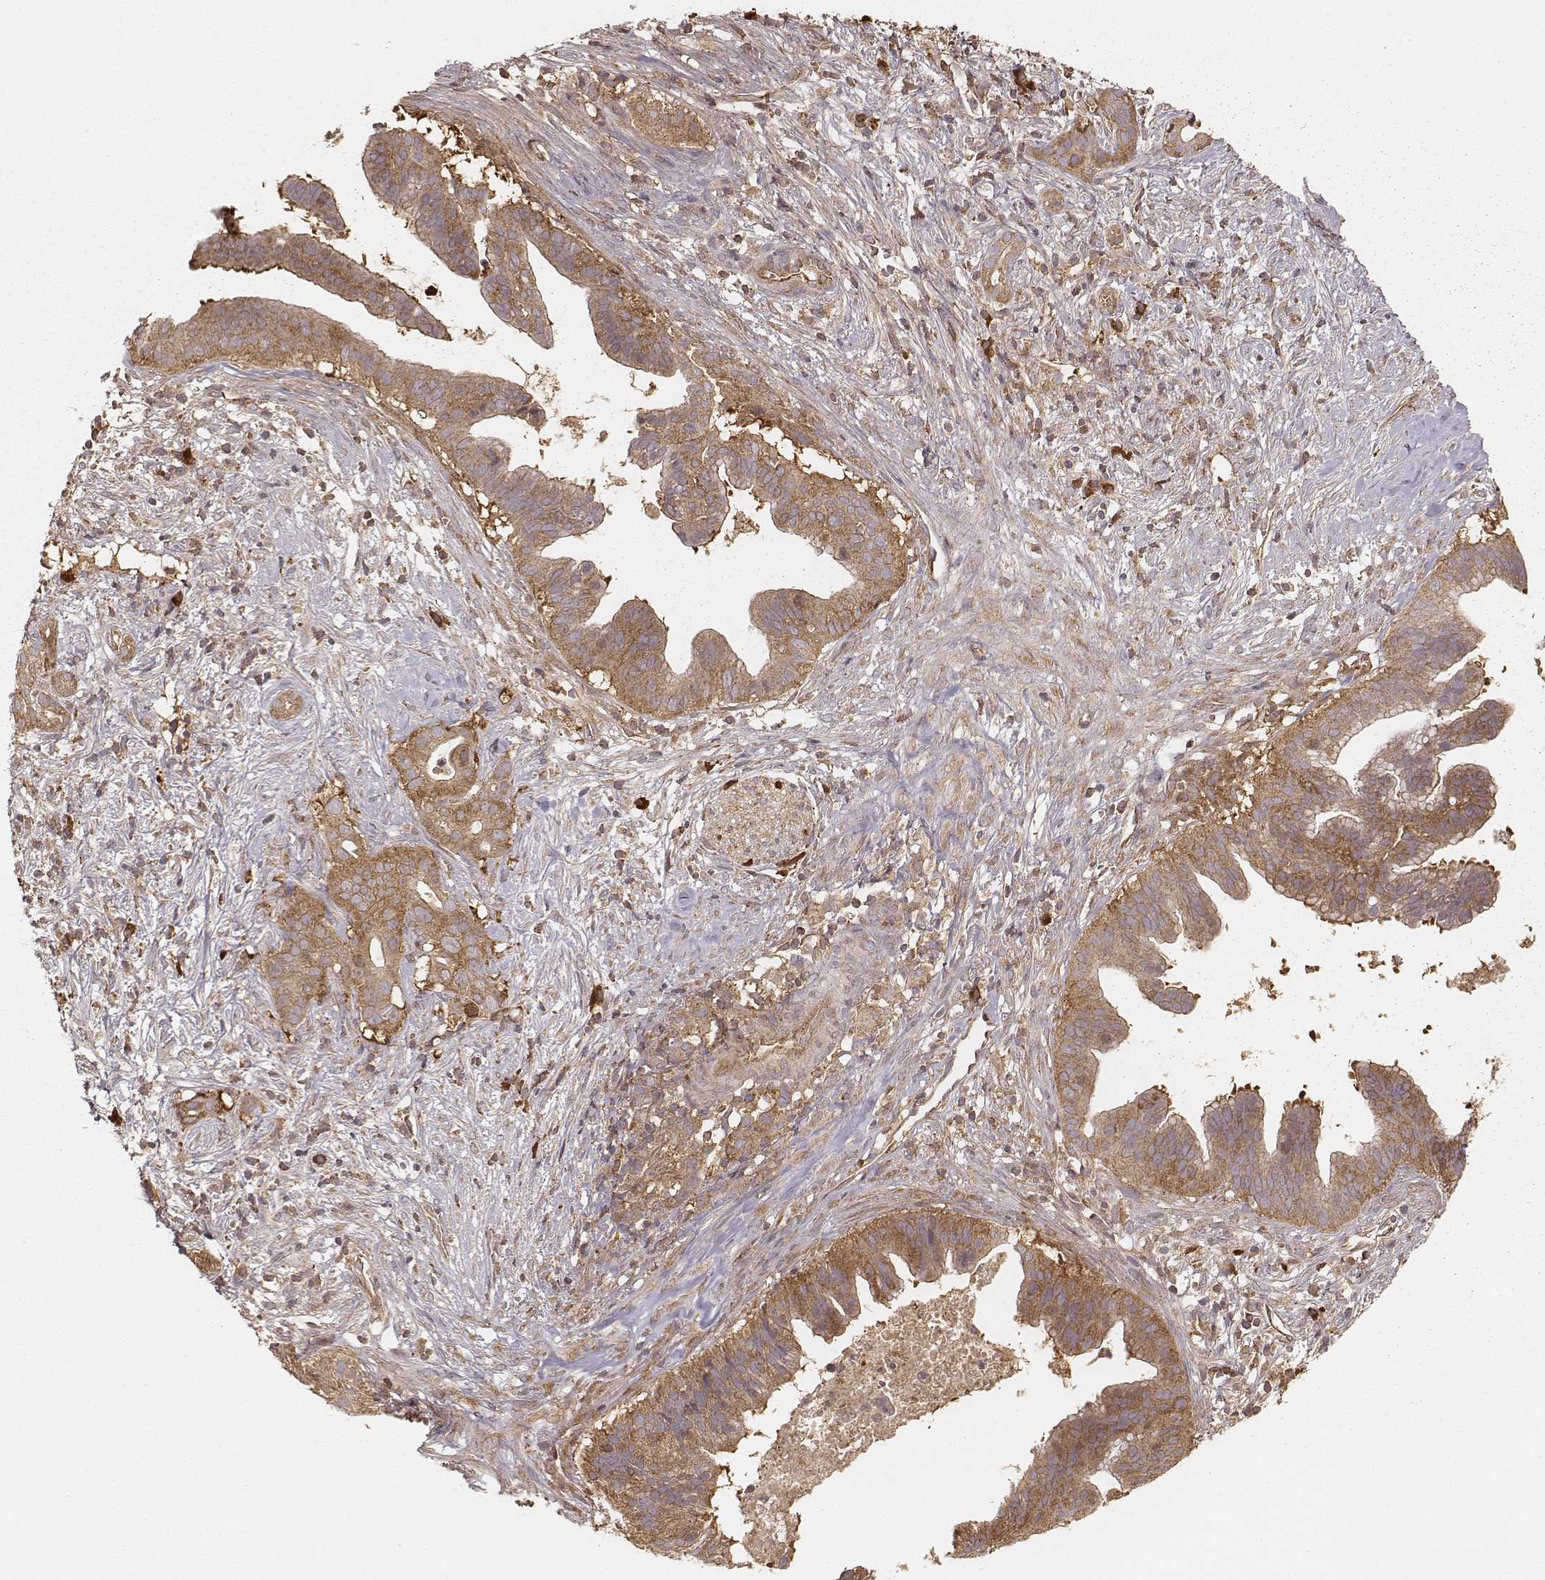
{"staining": {"intensity": "moderate", "quantity": ">75%", "location": "cytoplasmic/membranous"}, "tissue": "pancreatic cancer", "cell_type": "Tumor cells", "image_type": "cancer", "snomed": [{"axis": "morphology", "description": "Adenocarcinoma, NOS"}, {"axis": "topography", "description": "Pancreas"}], "caption": "Human adenocarcinoma (pancreatic) stained for a protein (brown) demonstrates moderate cytoplasmic/membranous positive positivity in about >75% of tumor cells.", "gene": "CARS1", "patient": {"sex": "male", "age": 61}}